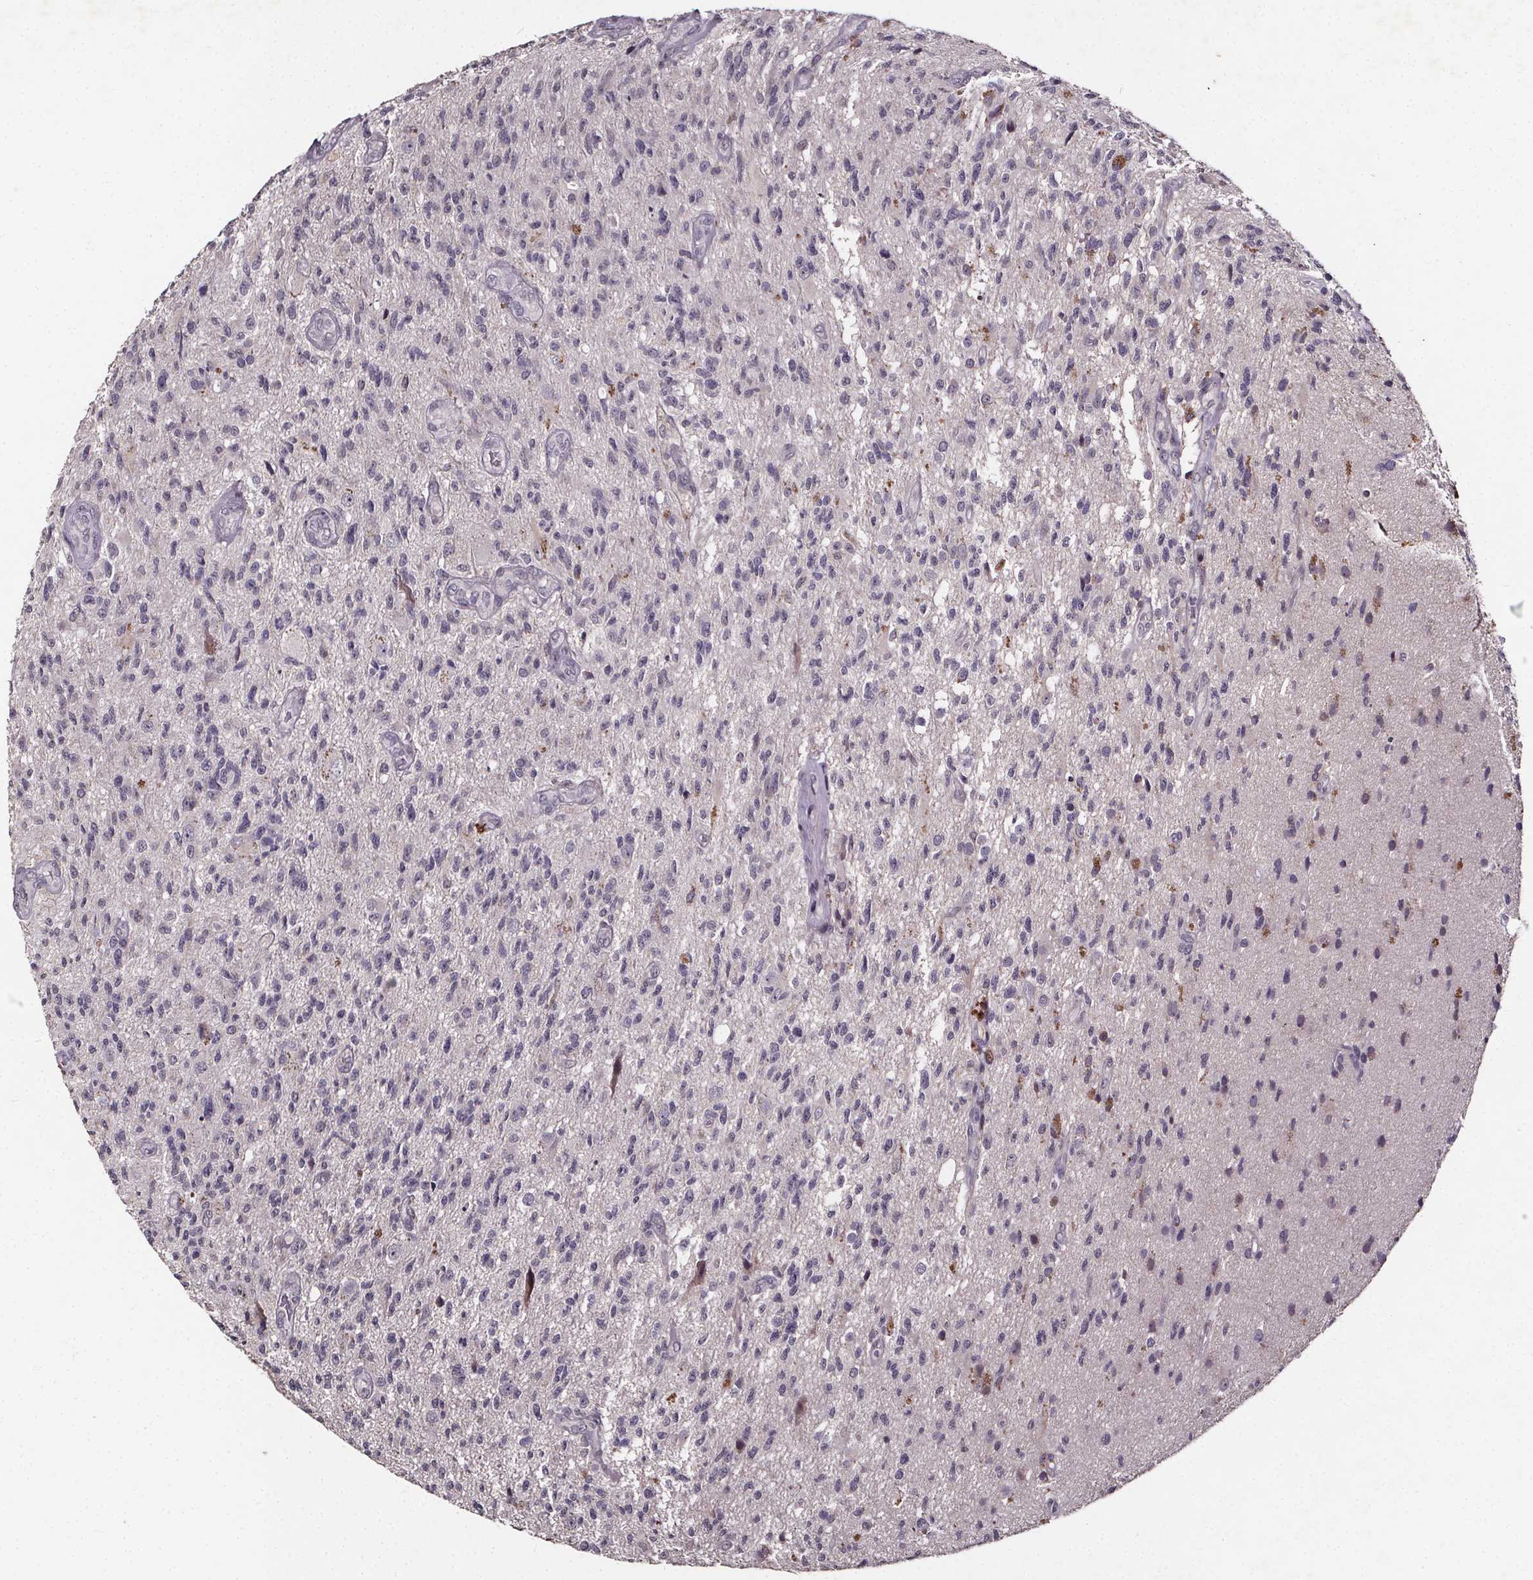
{"staining": {"intensity": "negative", "quantity": "none", "location": "none"}, "tissue": "glioma", "cell_type": "Tumor cells", "image_type": "cancer", "snomed": [{"axis": "morphology", "description": "Glioma, malignant, High grade"}, {"axis": "topography", "description": "Brain"}], "caption": "Immunohistochemistry (IHC) photomicrograph of neoplastic tissue: human glioma stained with DAB (3,3'-diaminobenzidine) reveals no significant protein positivity in tumor cells.", "gene": "SPAG8", "patient": {"sex": "male", "age": 56}}